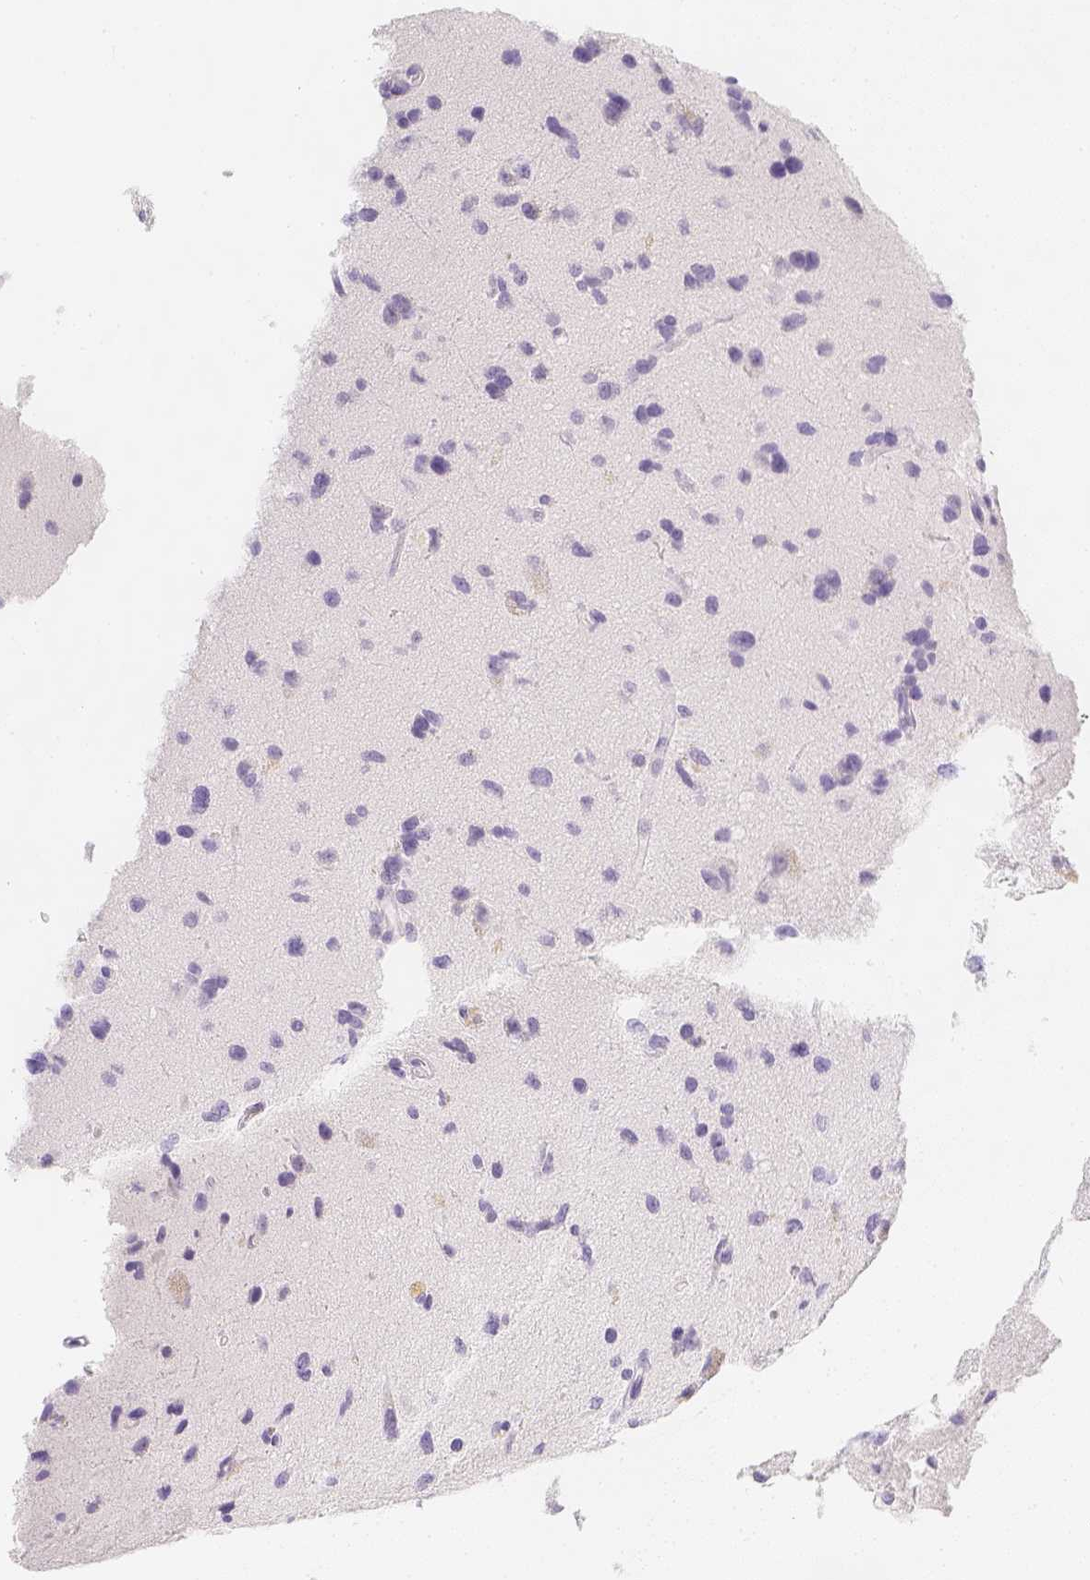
{"staining": {"intensity": "negative", "quantity": "none", "location": "none"}, "tissue": "glioma", "cell_type": "Tumor cells", "image_type": "cancer", "snomed": [{"axis": "morphology", "description": "Glioma, malignant, Low grade"}, {"axis": "topography", "description": "Brain"}], "caption": "Tumor cells show no significant protein staining in low-grade glioma (malignant). (DAB (3,3'-diaminobenzidine) immunohistochemistry (IHC) with hematoxylin counter stain).", "gene": "SLC18A1", "patient": {"sex": "female", "age": 55}}